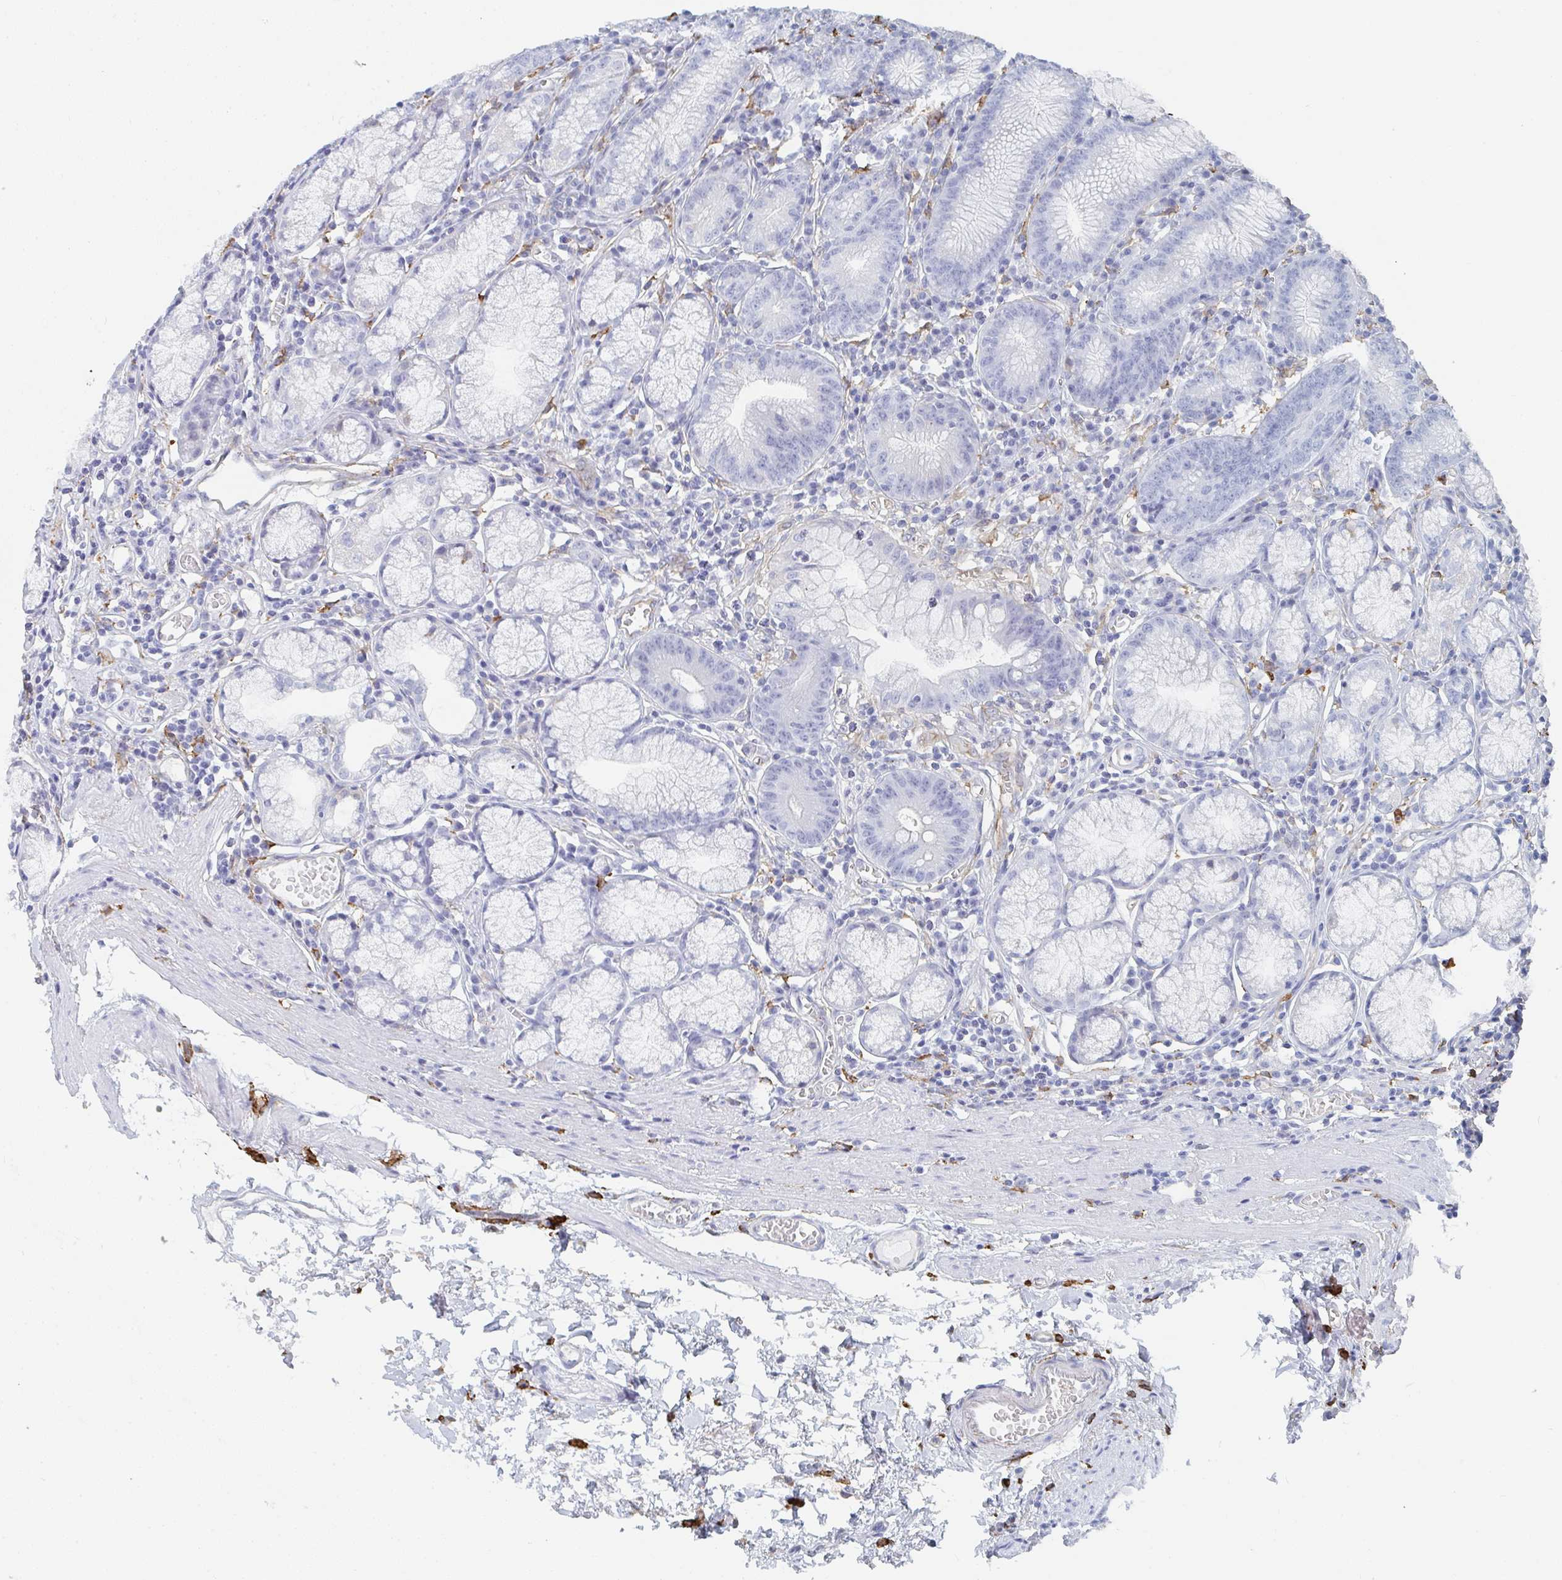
{"staining": {"intensity": "negative", "quantity": "none", "location": "none"}, "tissue": "stomach", "cell_type": "Glandular cells", "image_type": "normal", "snomed": [{"axis": "morphology", "description": "Normal tissue, NOS"}, {"axis": "topography", "description": "Stomach"}], "caption": "The image displays no staining of glandular cells in unremarkable stomach.", "gene": "DAB2", "patient": {"sex": "male", "age": 55}}